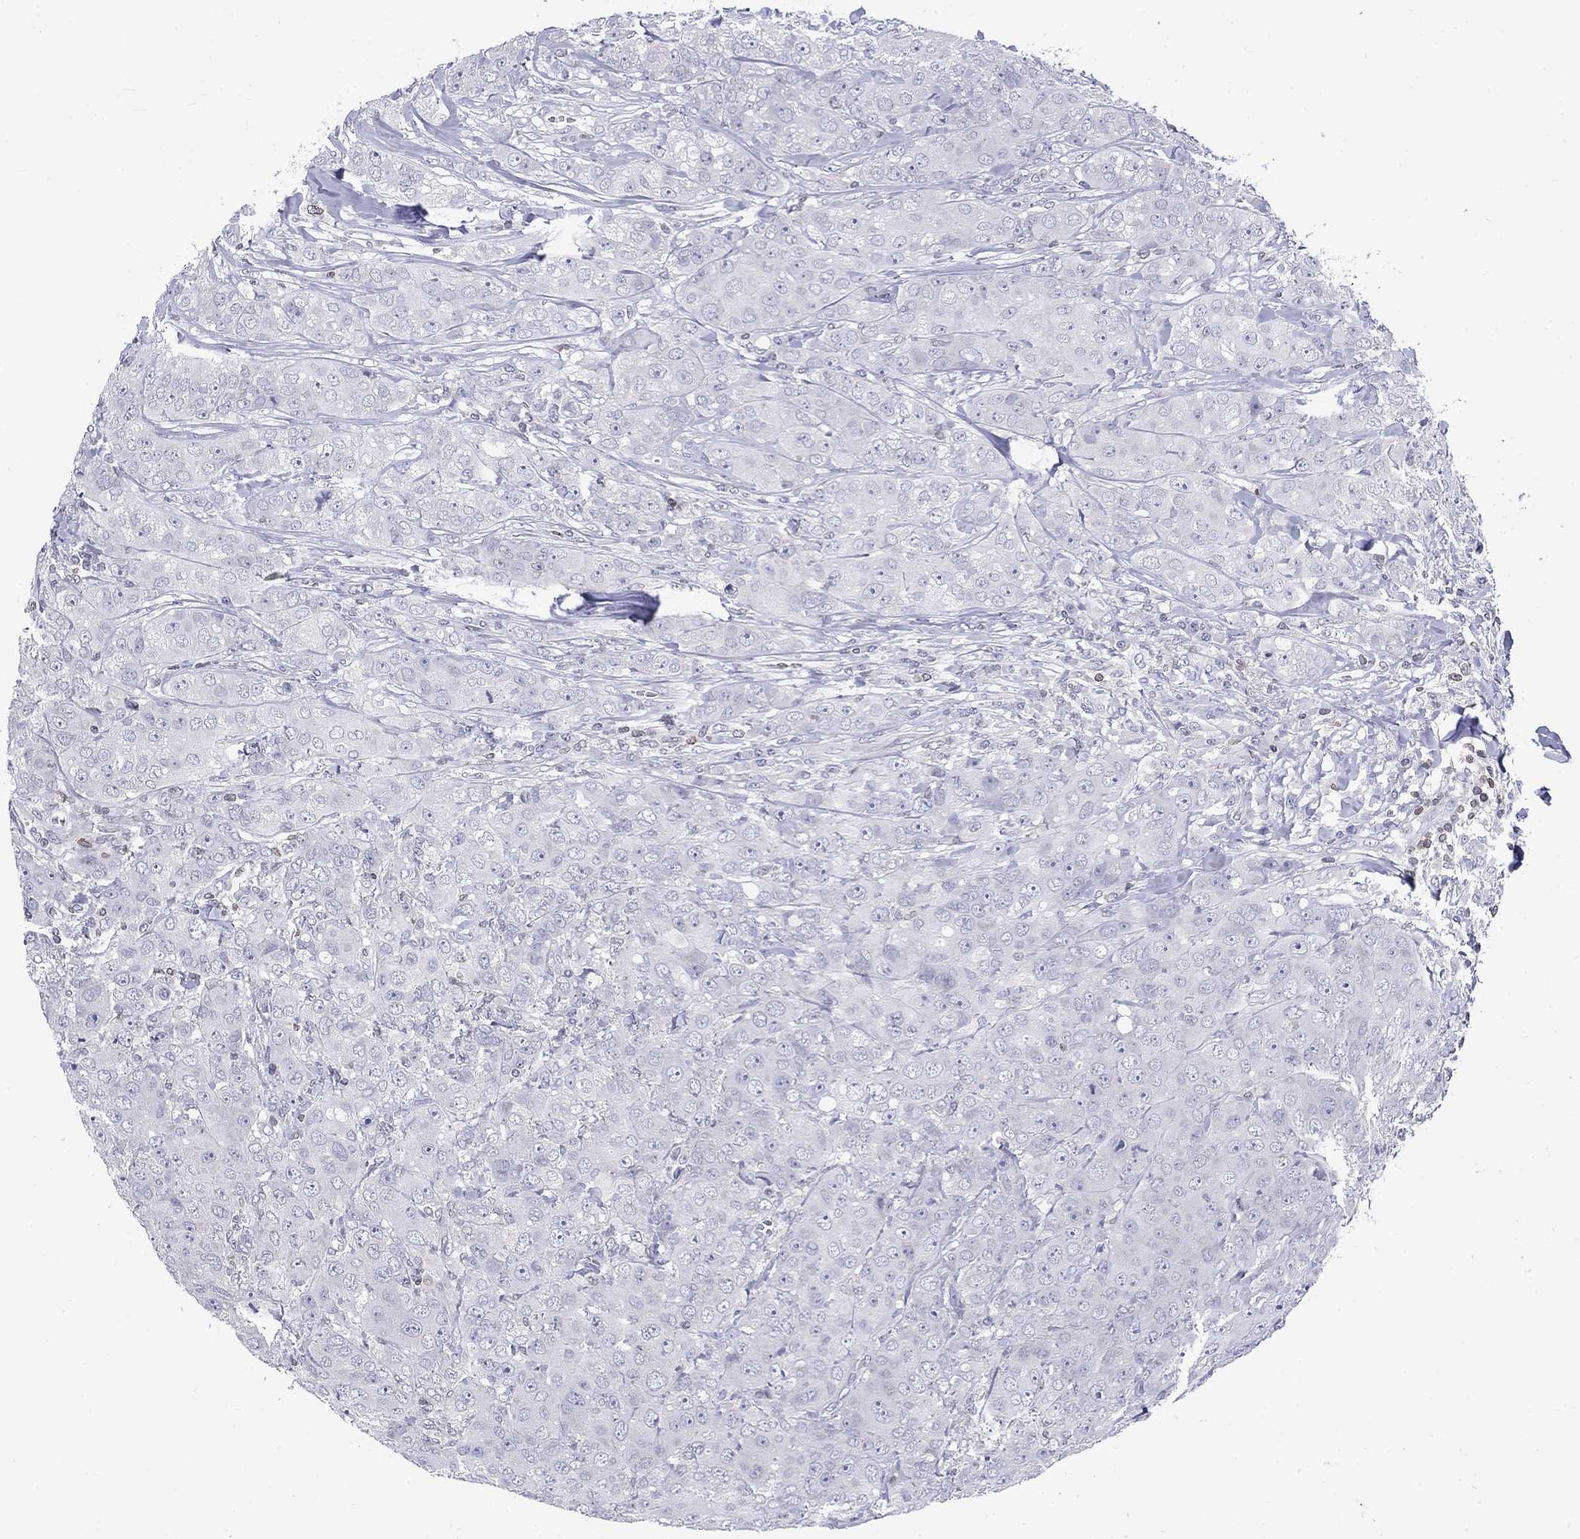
{"staining": {"intensity": "negative", "quantity": "none", "location": "none"}, "tissue": "breast cancer", "cell_type": "Tumor cells", "image_type": "cancer", "snomed": [{"axis": "morphology", "description": "Duct carcinoma"}, {"axis": "topography", "description": "Breast"}], "caption": "Breast cancer (intraductal carcinoma) was stained to show a protein in brown. There is no significant positivity in tumor cells. Nuclei are stained in blue.", "gene": "SLA", "patient": {"sex": "female", "age": 43}}